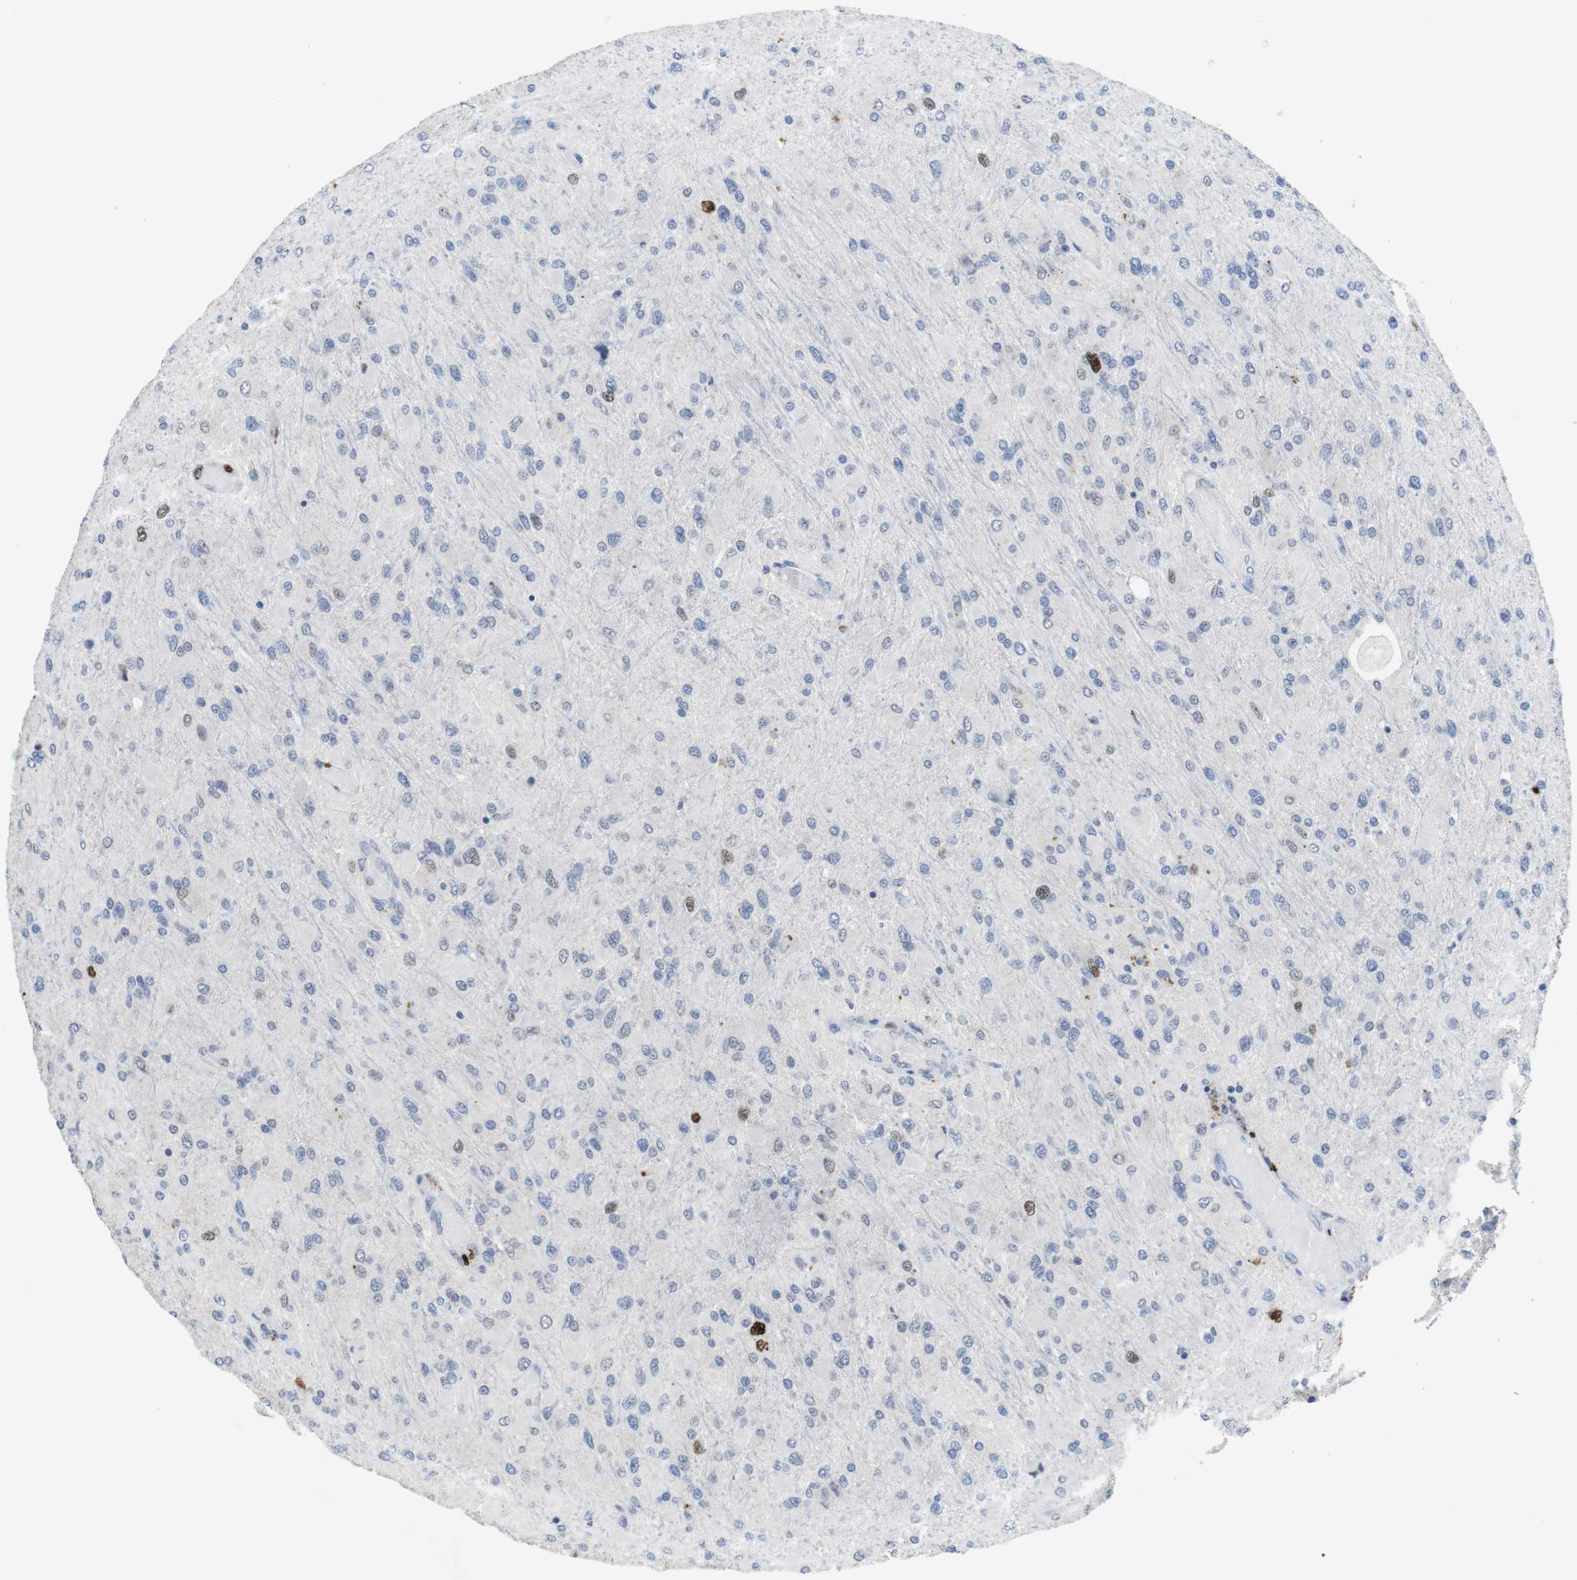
{"staining": {"intensity": "strong", "quantity": "<25%", "location": "nuclear"}, "tissue": "glioma", "cell_type": "Tumor cells", "image_type": "cancer", "snomed": [{"axis": "morphology", "description": "Glioma, malignant, High grade"}, {"axis": "topography", "description": "Cerebral cortex"}], "caption": "Protein staining of glioma tissue shows strong nuclear positivity in approximately <25% of tumor cells.", "gene": "KPNA2", "patient": {"sex": "female", "age": 36}}